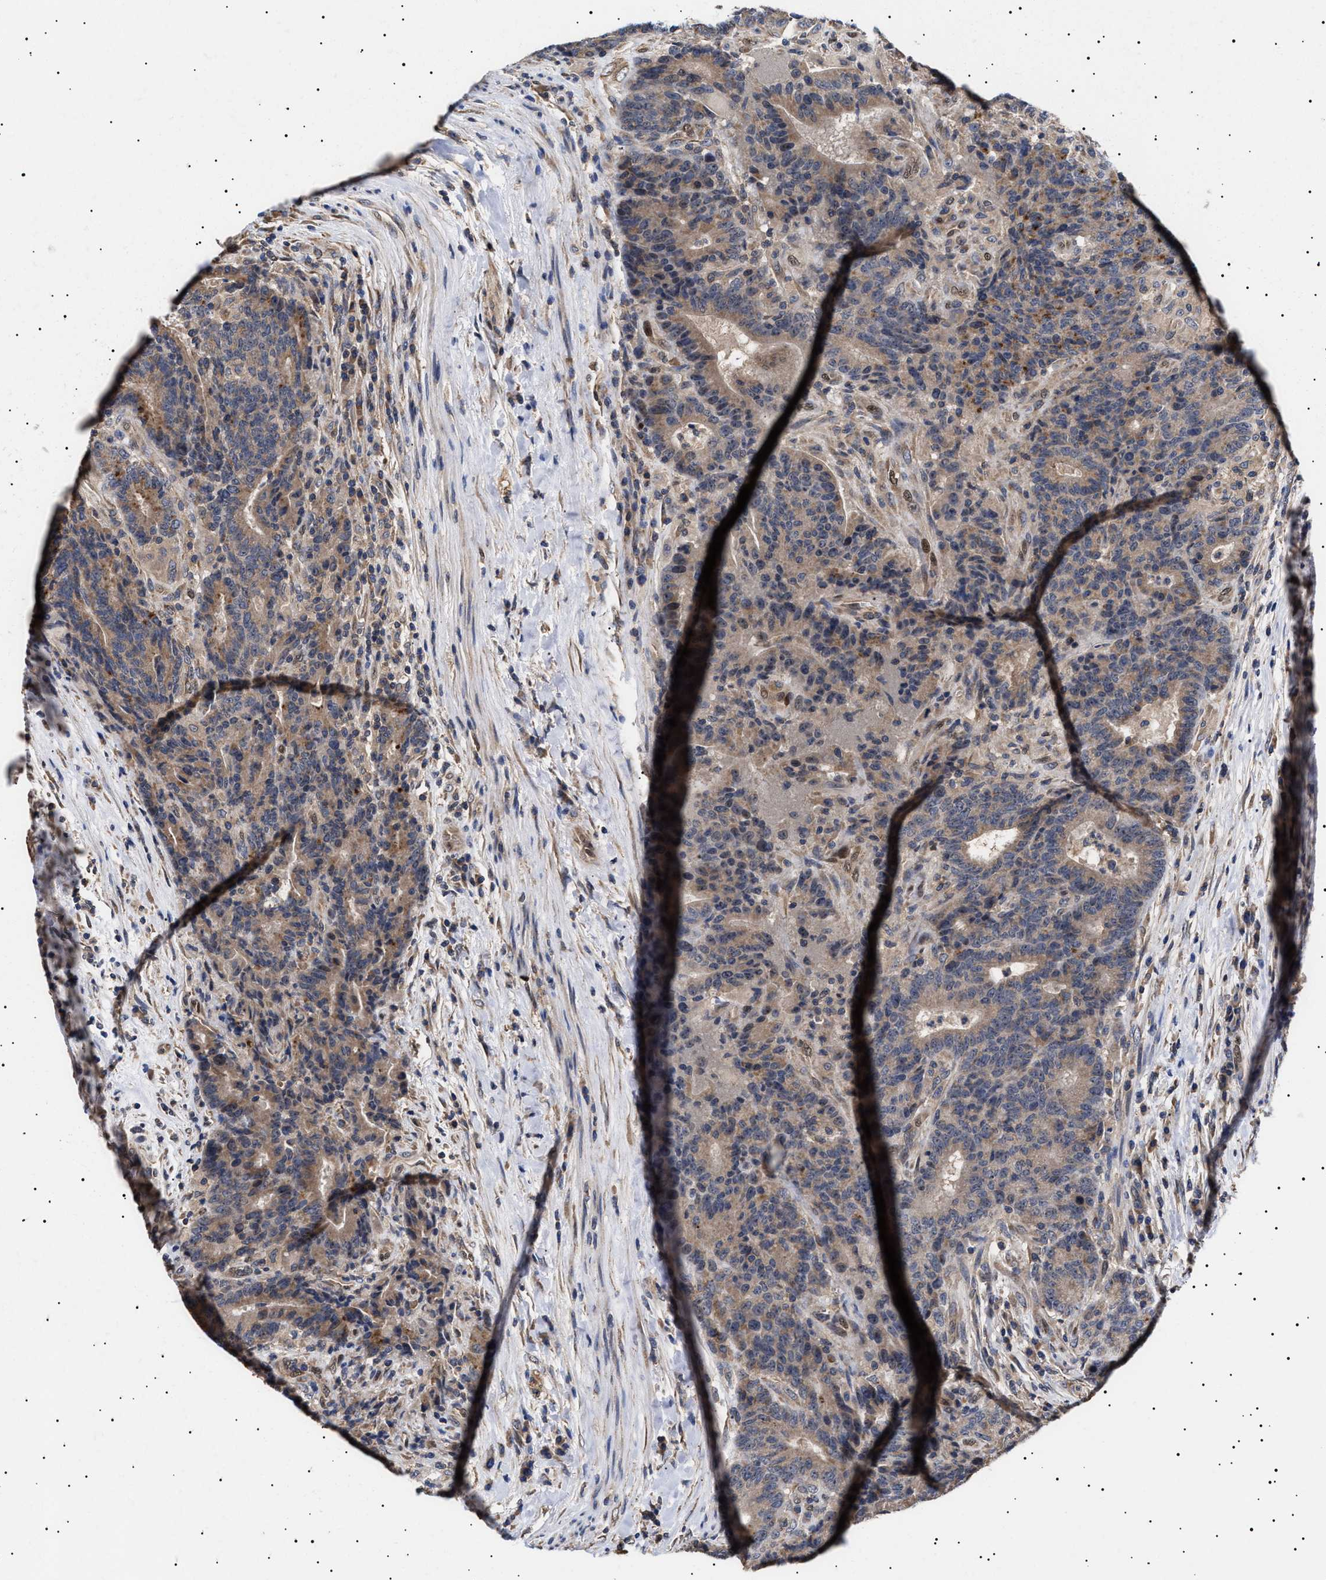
{"staining": {"intensity": "moderate", "quantity": ">75%", "location": "cytoplasmic/membranous"}, "tissue": "colorectal cancer", "cell_type": "Tumor cells", "image_type": "cancer", "snomed": [{"axis": "morphology", "description": "Normal tissue, NOS"}, {"axis": "morphology", "description": "Adenocarcinoma, NOS"}, {"axis": "topography", "description": "Colon"}], "caption": "This histopathology image demonstrates IHC staining of colorectal adenocarcinoma, with medium moderate cytoplasmic/membranous expression in about >75% of tumor cells.", "gene": "KRBA1", "patient": {"sex": "female", "age": 75}}